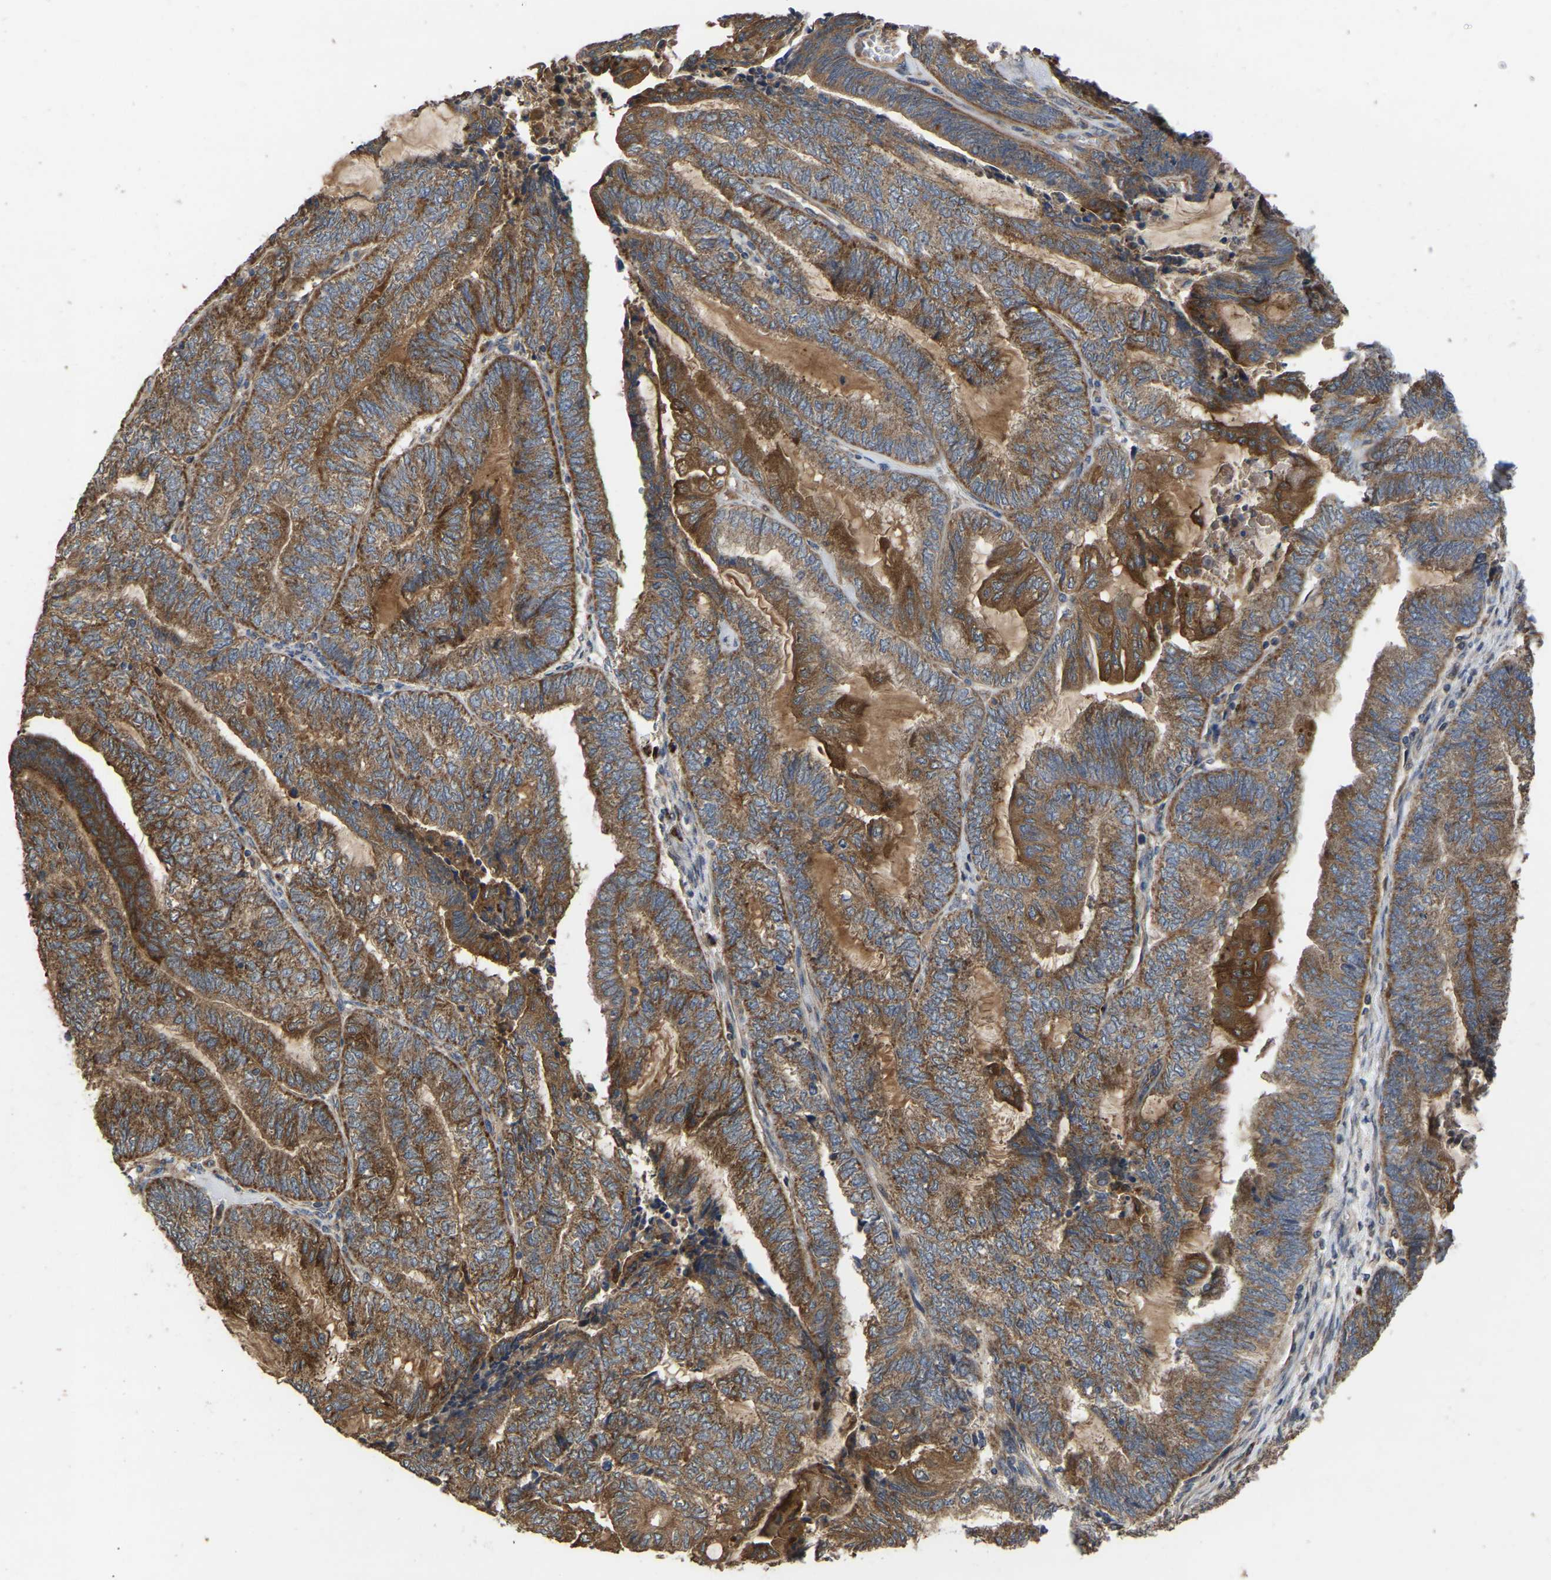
{"staining": {"intensity": "moderate", "quantity": ">75%", "location": "cytoplasmic/membranous"}, "tissue": "endometrial cancer", "cell_type": "Tumor cells", "image_type": "cancer", "snomed": [{"axis": "morphology", "description": "Adenocarcinoma, NOS"}, {"axis": "topography", "description": "Uterus"}, {"axis": "topography", "description": "Endometrium"}], "caption": "This image reveals immunohistochemistry staining of endometrial cancer (adenocarcinoma), with medium moderate cytoplasmic/membranous staining in about >75% of tumor cells.", "gene": "GCC1", "patient": {"sex": "female", "age": 70}}